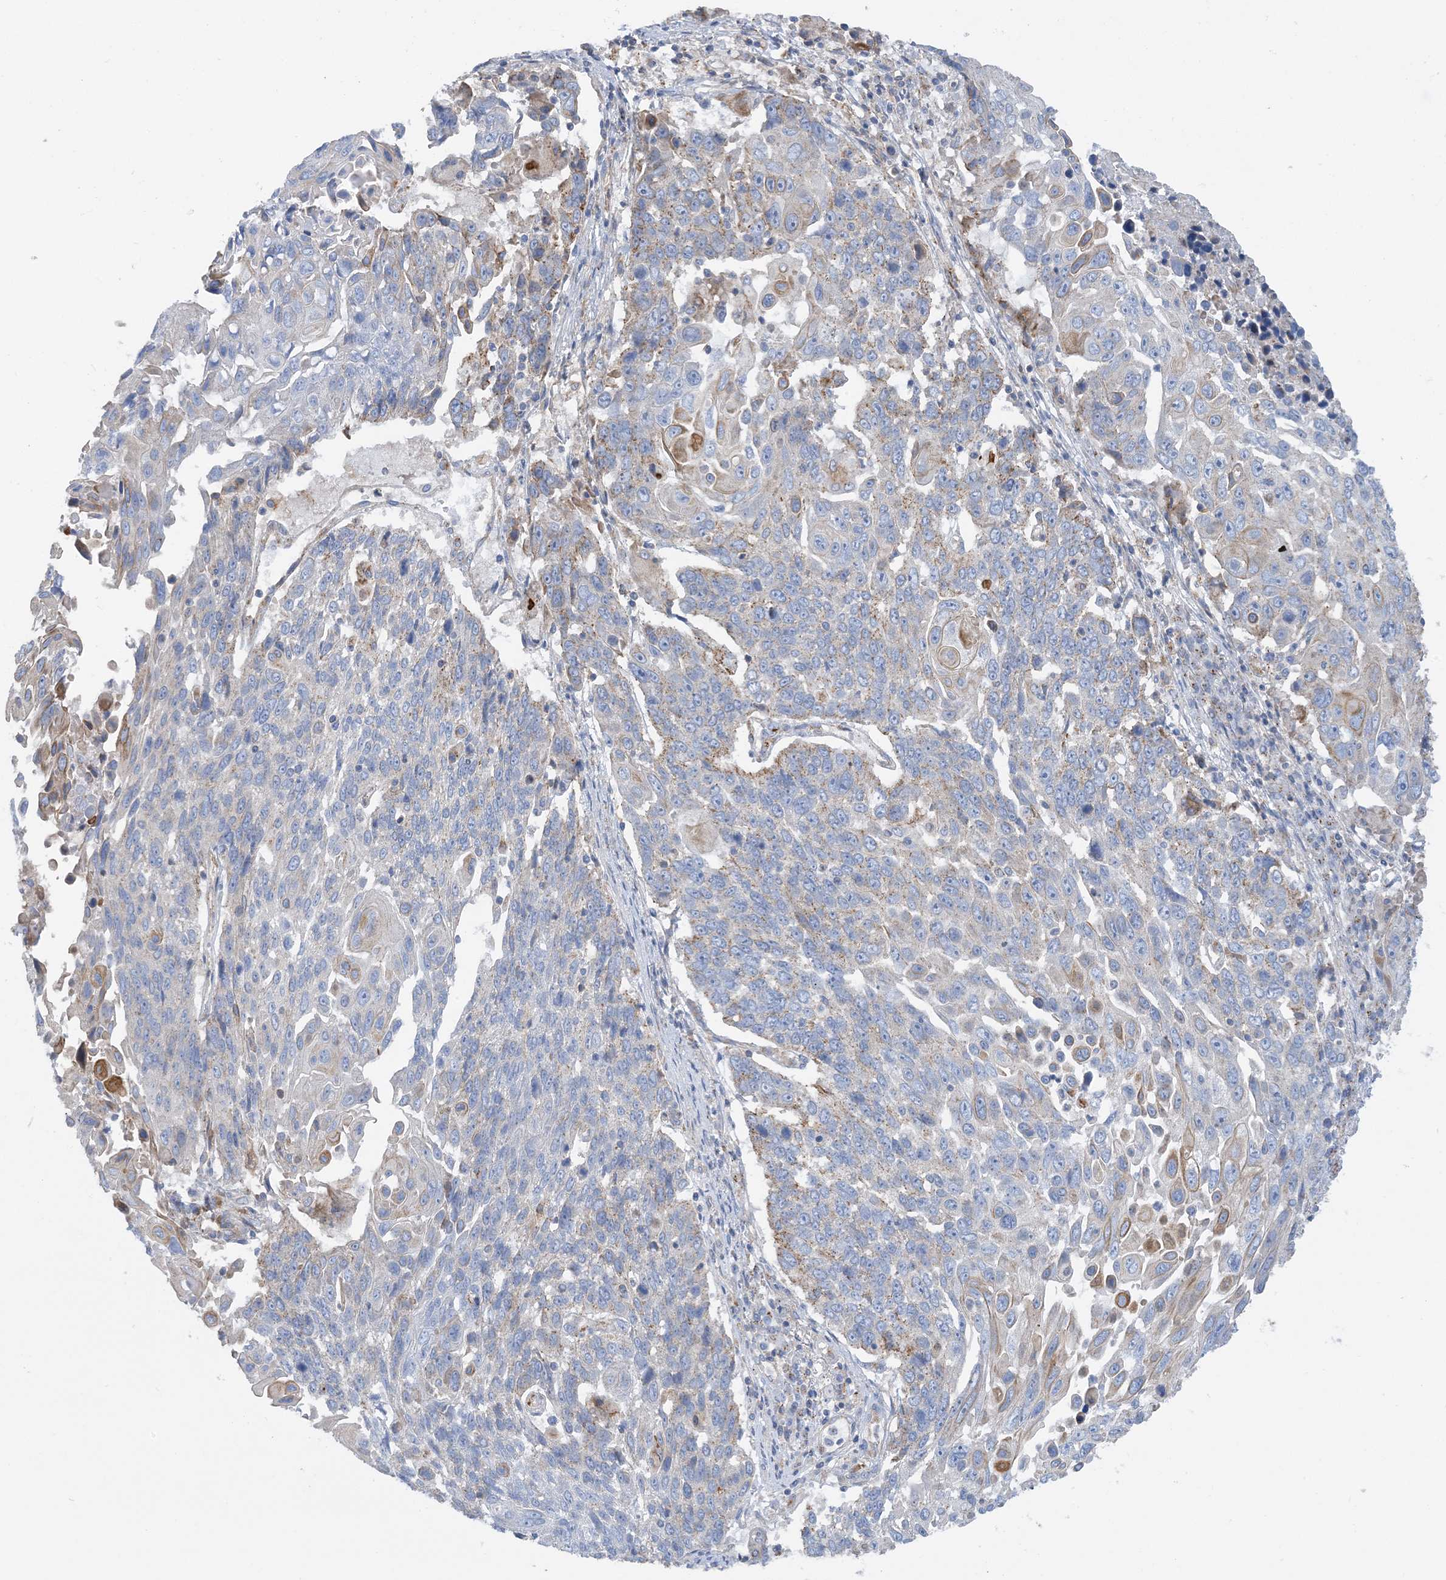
{"staining": {"intensity": "weak", "quantity": "<25%", "location": "cytoplasmic/membranous"}, "tissue": "lung cancer", "cell_type": "Tumor cells", "image_type": "cancer", "snomed": [{"axis": "morphology", "description": "Squamous cell carcinoma, NOS"}, {"axis": "topography", "description": "Lung"}], "caption": "Protein analysis of lung squamous cell carcinoma reveals no significant staining in tumor cells.", "gene": "CALHM5", "patient": {"sex": "male", "age": 66}}